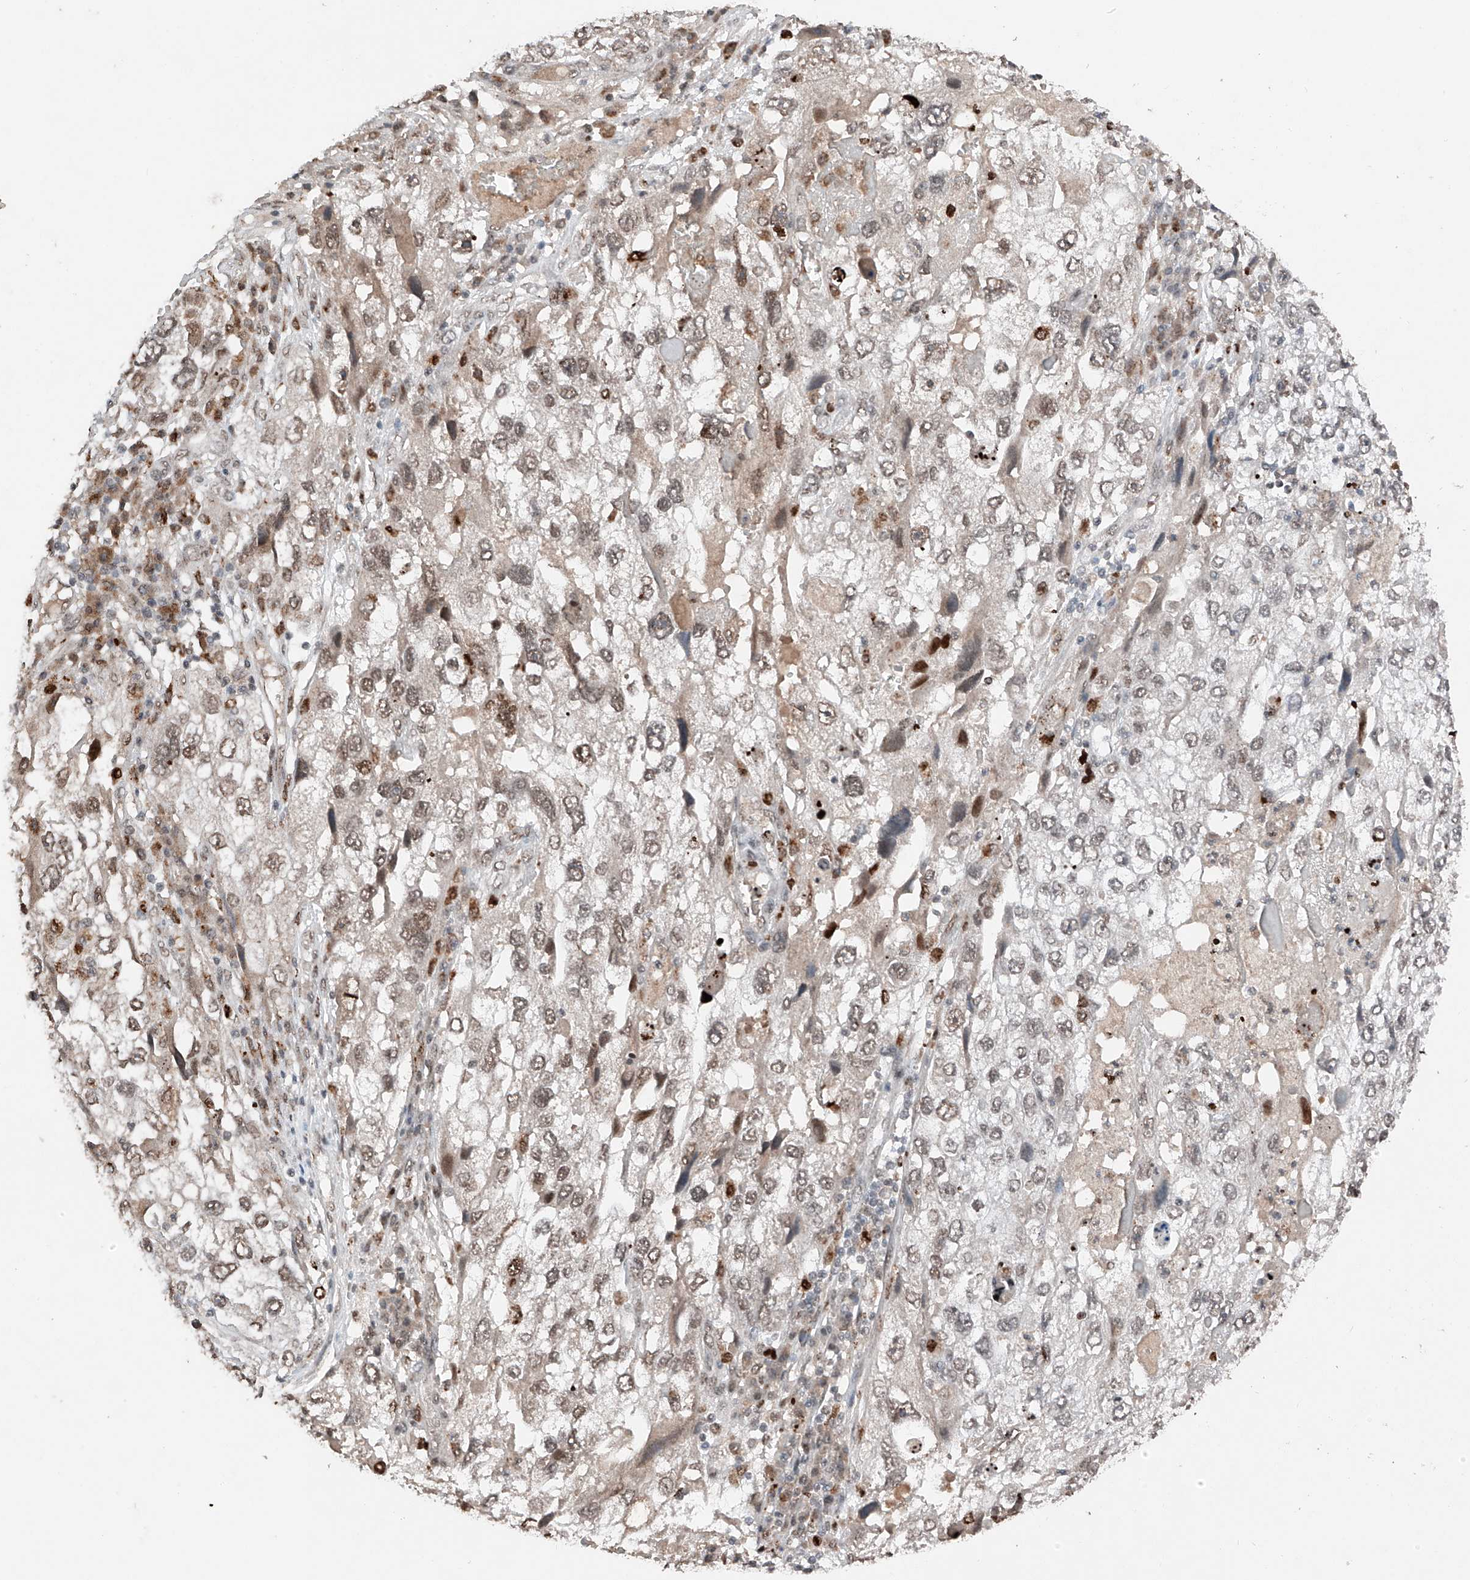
{"staining": {"intensity": "weak", "quantity": "25%-75%", "location": "nuclear"}, "tissue": "endometrial cancer", "cell_type": "Tumor cells", "image_type": "cancer", "snomed": [{"axis": "morphology", "description": "Adenocarcinoma, NOS"}, {"axis": "topography", "description": "Endometrium"}], "caption": "A micrograph of endometrial adenocarcinoma stained for a protein exhibits weak nuclear brown staining in tumor cells.", "gene": "TBX4", "patient": {"sex": "female", "age": 49}}